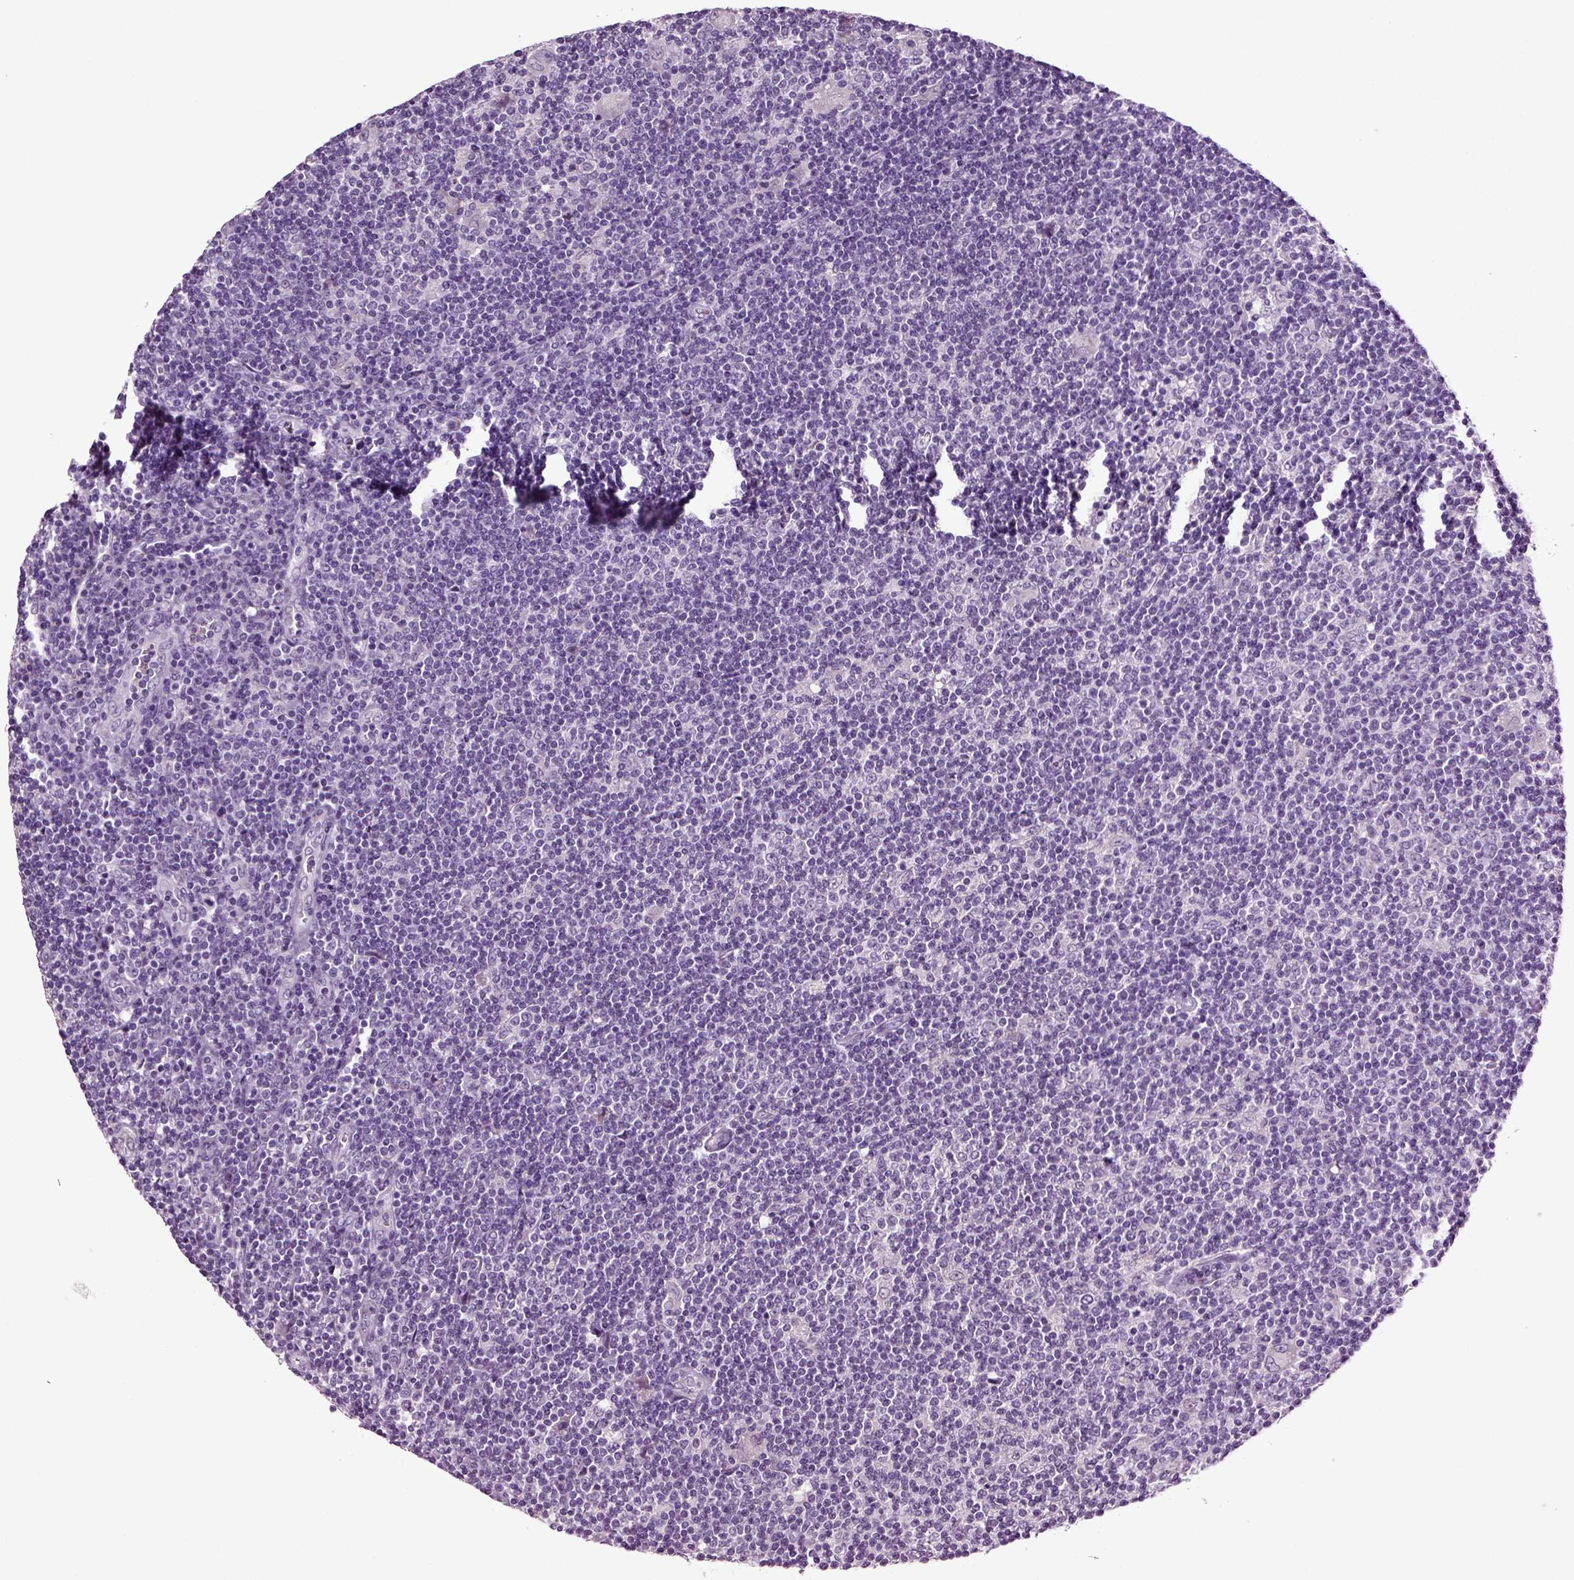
{"staining": {"intensity": "negative", "quantity": "none", "location": "none"}, "tissue": "lymphoma", "cell_type": "Tumor cells", "image_type": "cancer", "snomed": [{"axis": "morphology", "description": "Hodgkin's disease, NOS"}, {"axis": "topography", "description": "Lymph node"}], "caption": "Hodgkin's disease stained for a protein using immunohistochemistry demonstrates no staining tumor cells.", "gene": "FGF11", "patient": {"sex": "male", "age": 40}}